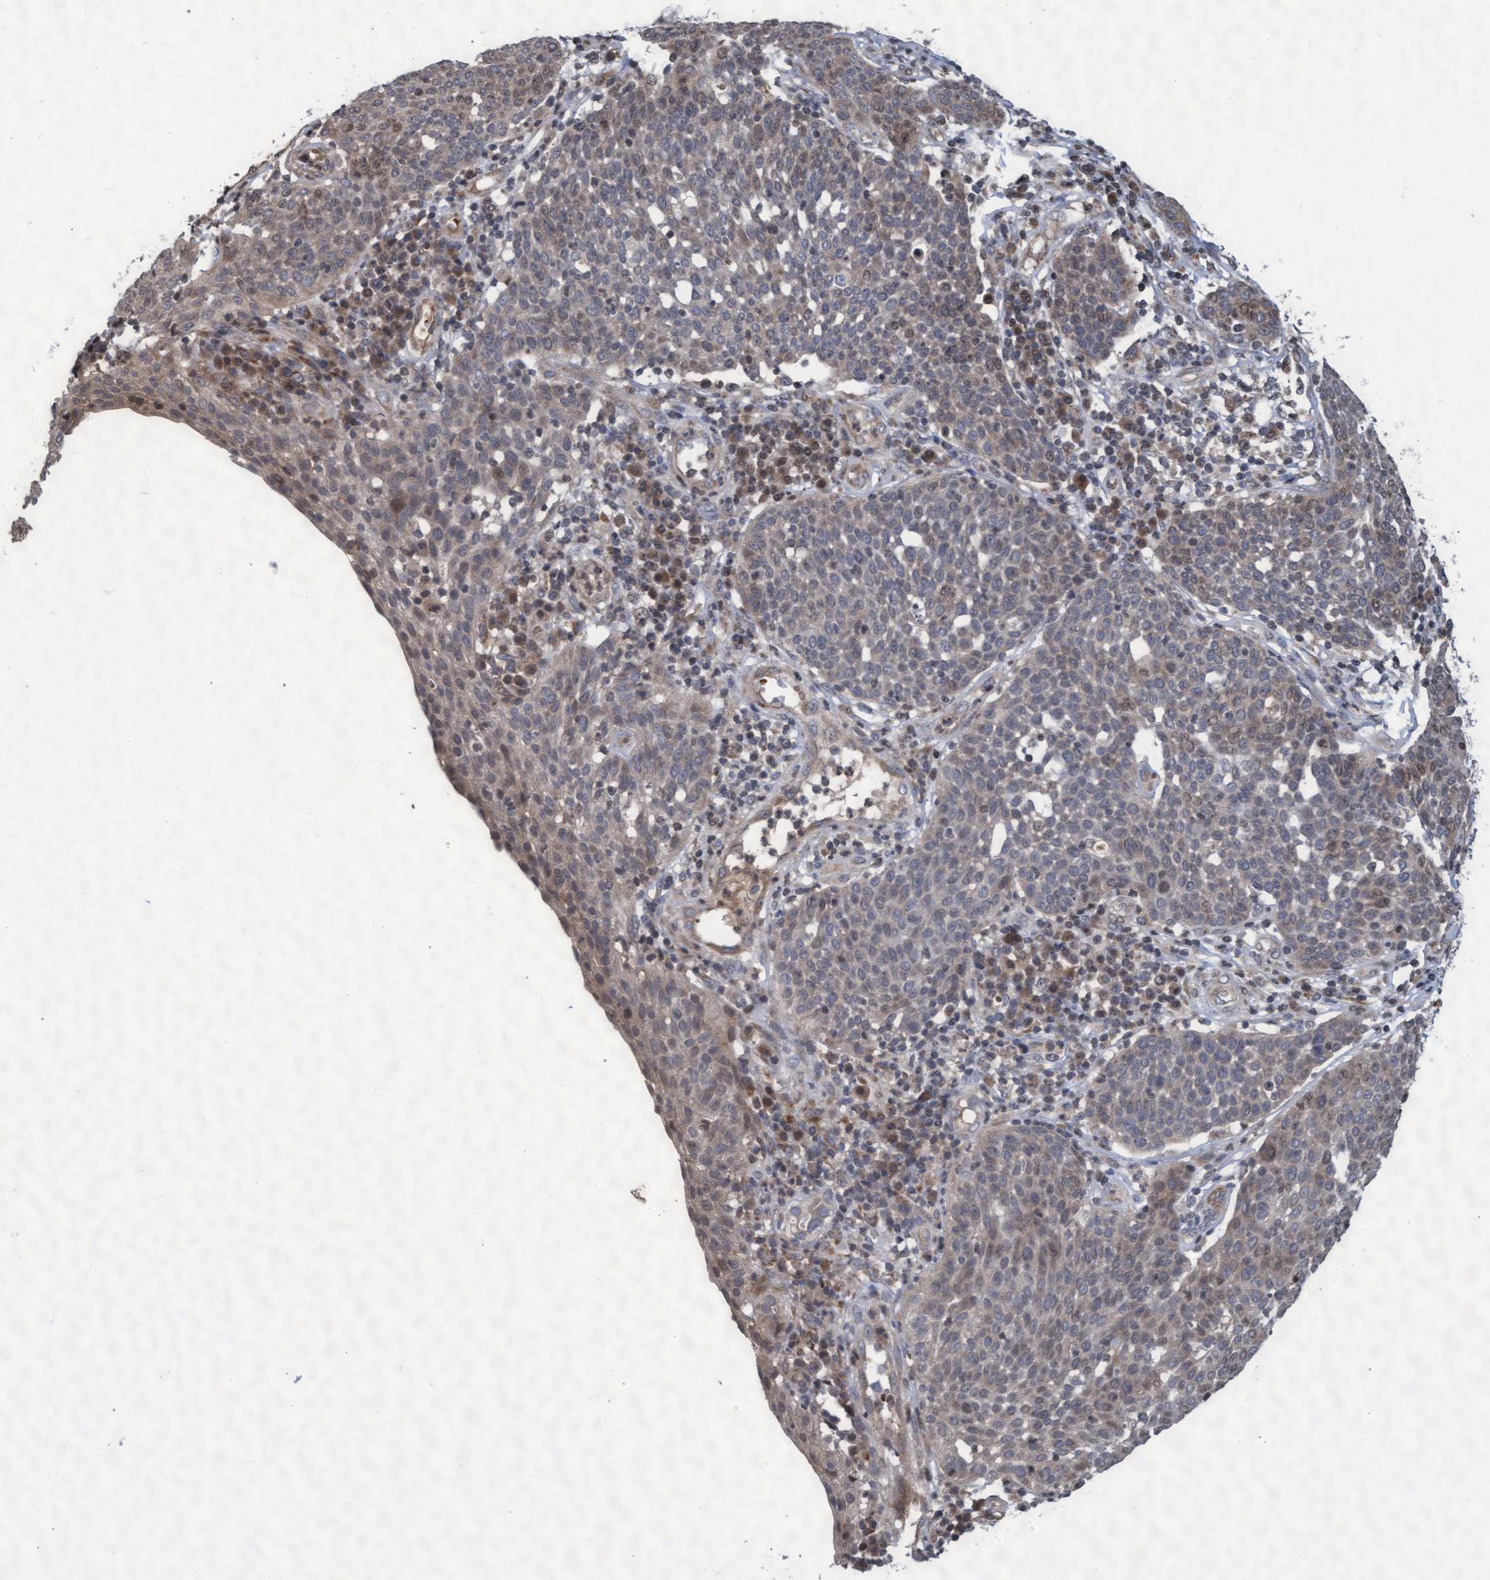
{"staining": {"intensity": "weak", "quantity": "<25%", "location": "cytoplasmic/membranous"}, "tissue": "cervical cancer", "cell_type": "Tumor cells", "image_type": "cancer", "snomed": [{"axis": "morphology", "description": "Squamous cell carcinoma, NOS"}, {"axis": "topography", "description": "Cervix"}], "caption": "Immunohistochemistry (IHC) of human cervical cancer exhibits no positivity in tumor cells.", "gene": "KCNC2", "patient": {"sex": "female", "age": 34}}